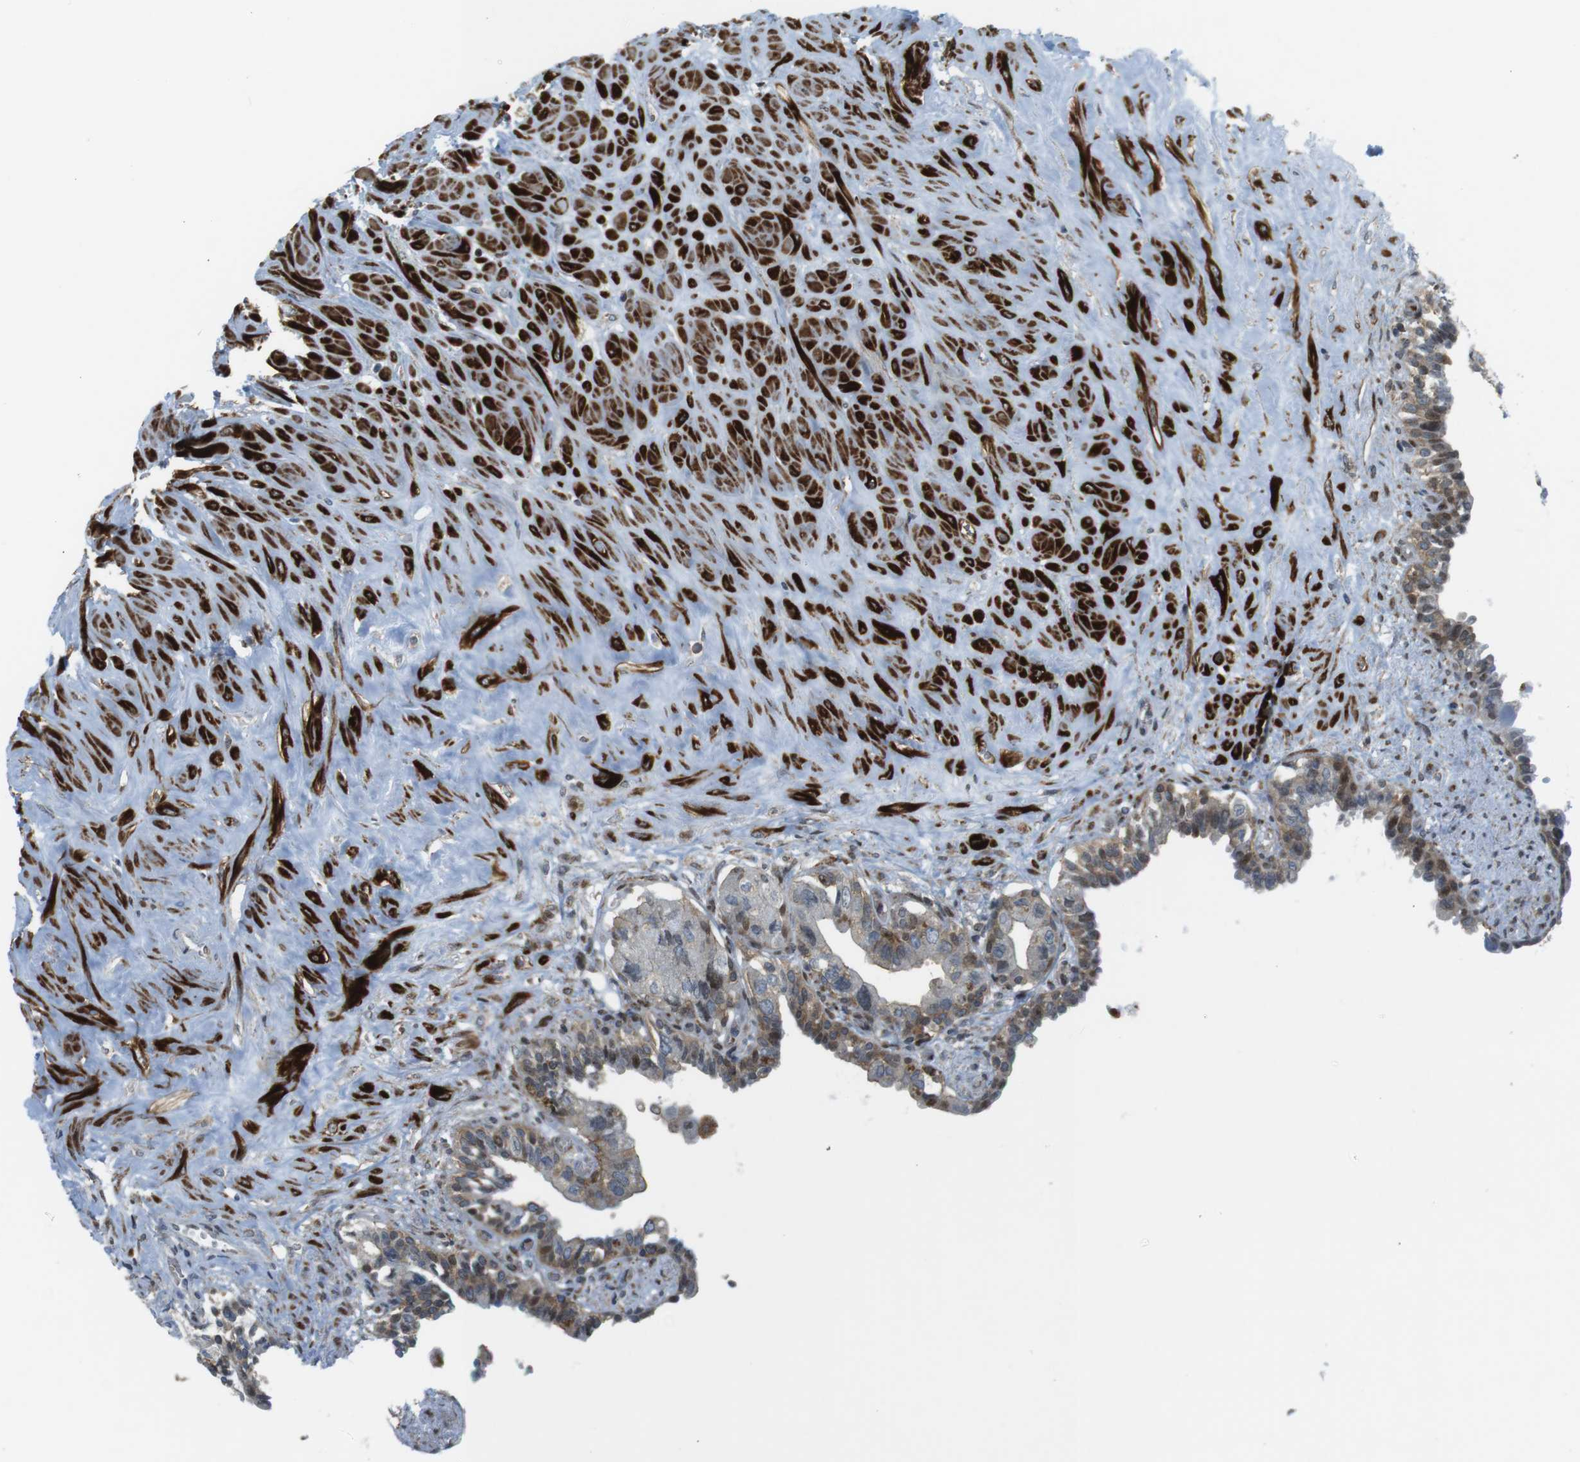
{"staining": {"intensity": "weak", "quantity": "25%-75%", "location": "cytoplasmic/membranous,nuclear"}, "tissue": "seminal vesicle", "cell_type": "Glandular cells", "image_type": "normal", "snomed": [{"axis": "morphology", "description": "Normal tissue, NOS"}, {"axis": "topography", "description": "Seminal veicle"}], "caption": "Protein analysis of unremarkable seminal vesicle displays weak cytoplasmic/membranous,nuclear positivity in approximately 25%-75% of glandular cells.", "gene": "CUL7", "patient": {"sex": "male", "age": 63}}